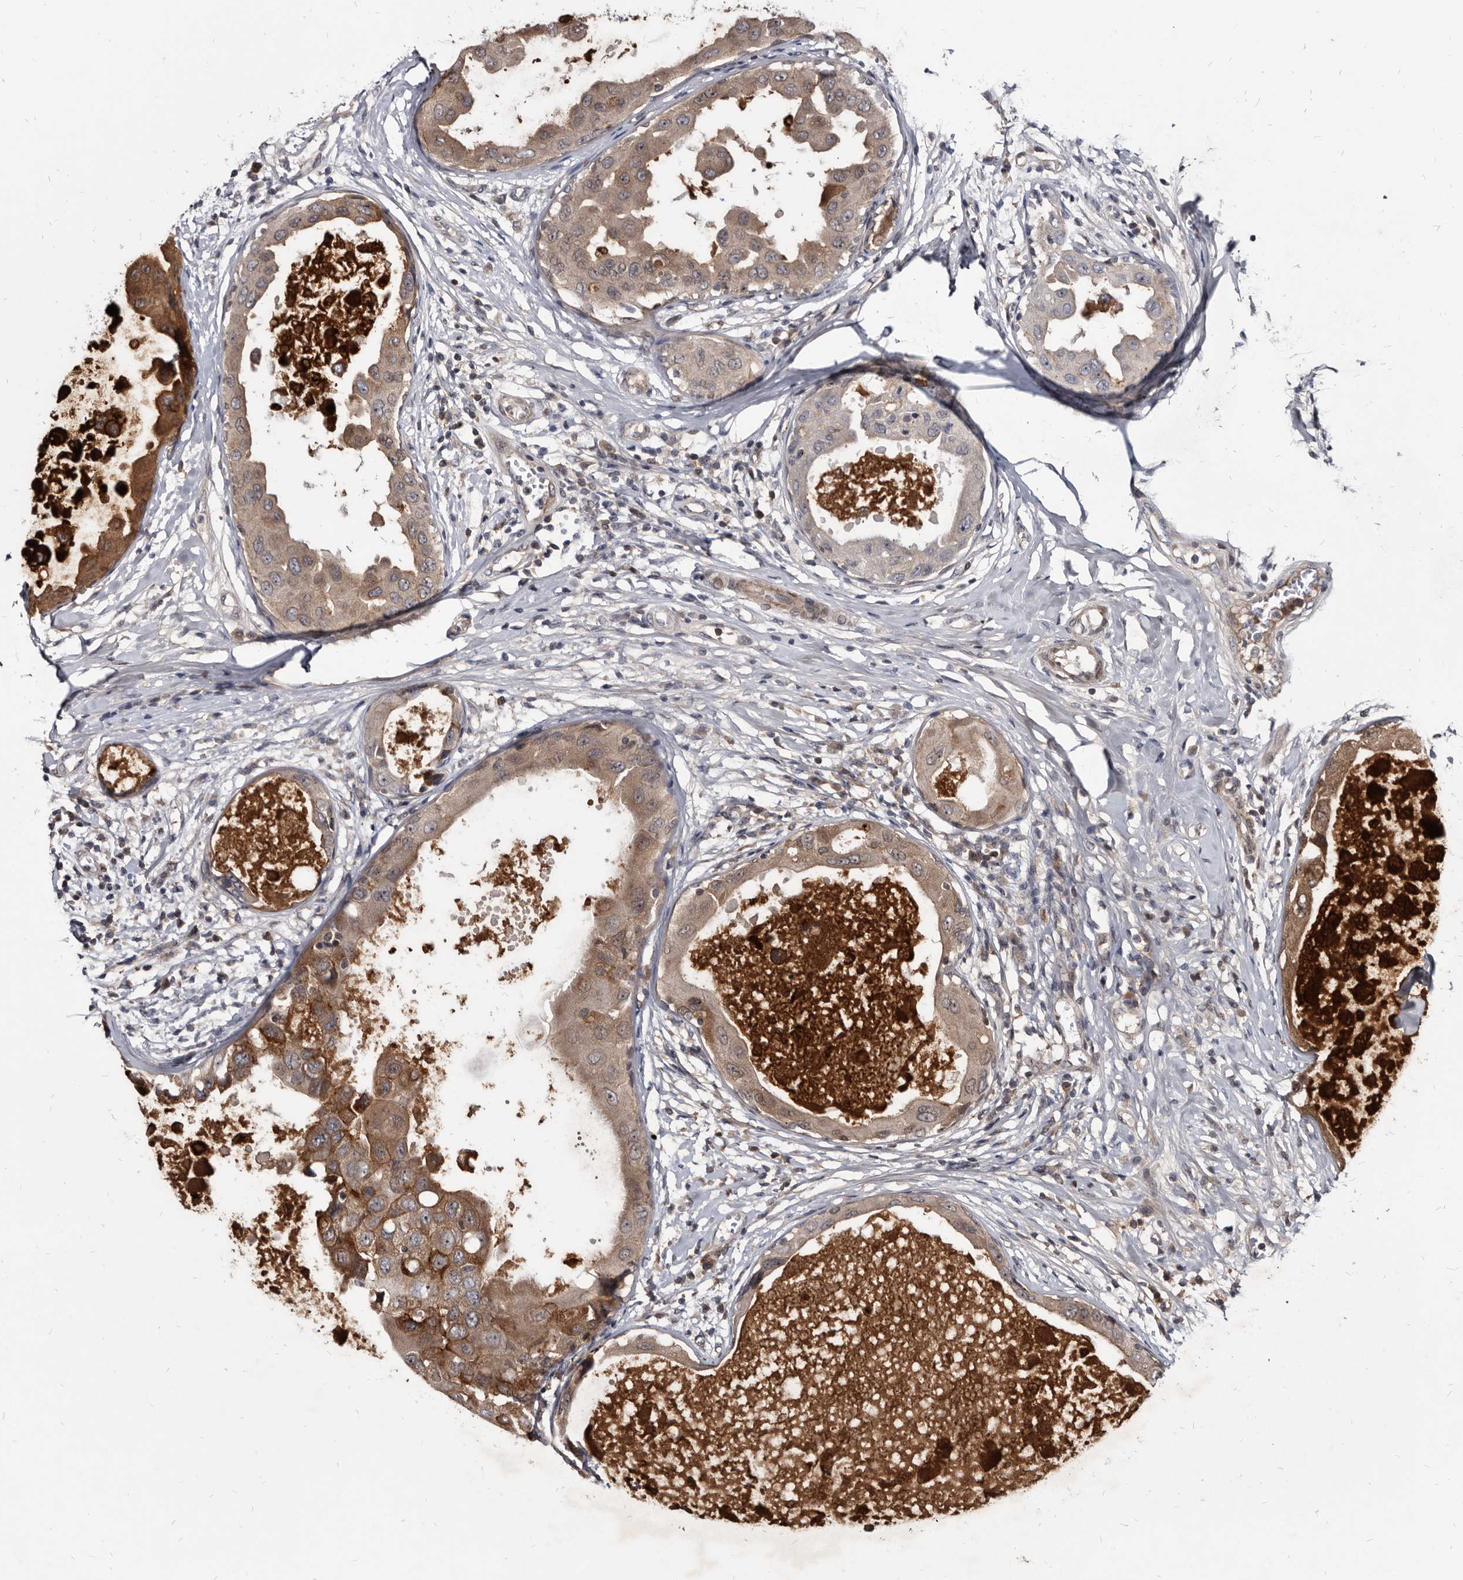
{"staining": {"intensity": "moderate", "quantity": ">75%", "location": "cytoplasmic/membranous"}, "tissue": "breast cancer", "cell_type": "Tumor cells", "image_type": "cancer", "snomed": [{"axis": "morphology", "description": "Duct carcinoma"}, {"axis": "topography", "description": "Breast"}], "caption": "A brown stain highlights moderate cytoplasmic/membranous expression of a protein in breast invasive ductal carcinoma tumor cells. (DAB IHC with brightfield microscopy, high magnification).", "gene": "PRSS8", "patient": {"sex": "female", "age": 27}}